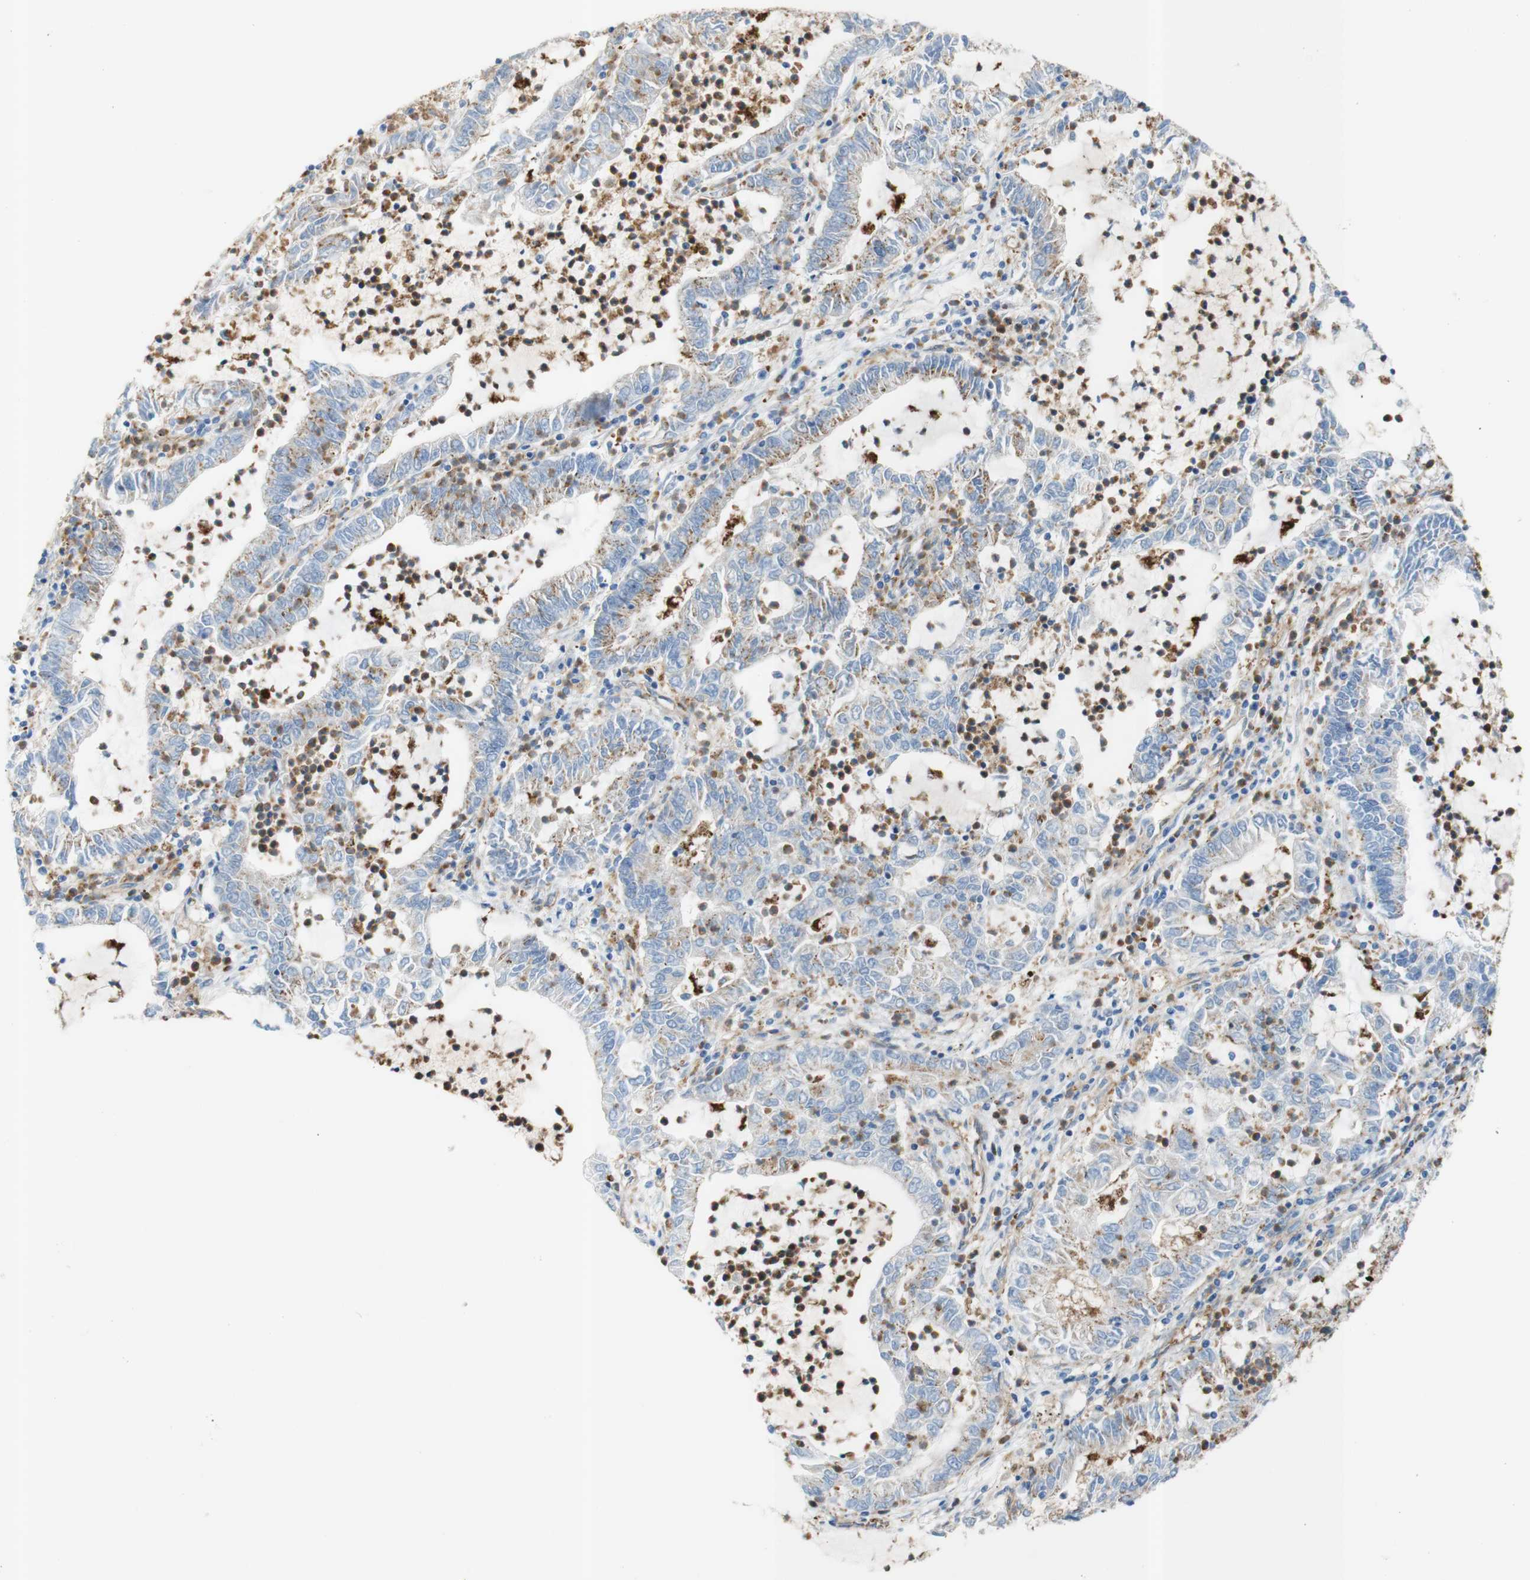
{"staining": {"intensity": "negative", "quantity": "none", "location": "none"}, "tissue": "lung cancer", "cell_type": "Tumor cells", "image_type": "cancer", "snomed": [{"axis": "morphology", "description": "Adenocarcinoma, NOS"}, {"axis": "topography", "description": "Lung"}], "caption": "DAB (3,3'-diaminobenzidine) immunohistochemical staining of lung adenocarcinoma shows no significant staining in tumor cells. (Stains: DAB IHC with hematoxylin counter stain, Microscopy: brightfield microscopy at high magnification).", "gene": "STOM", "patient": {"sex": "female", "age": 51}}